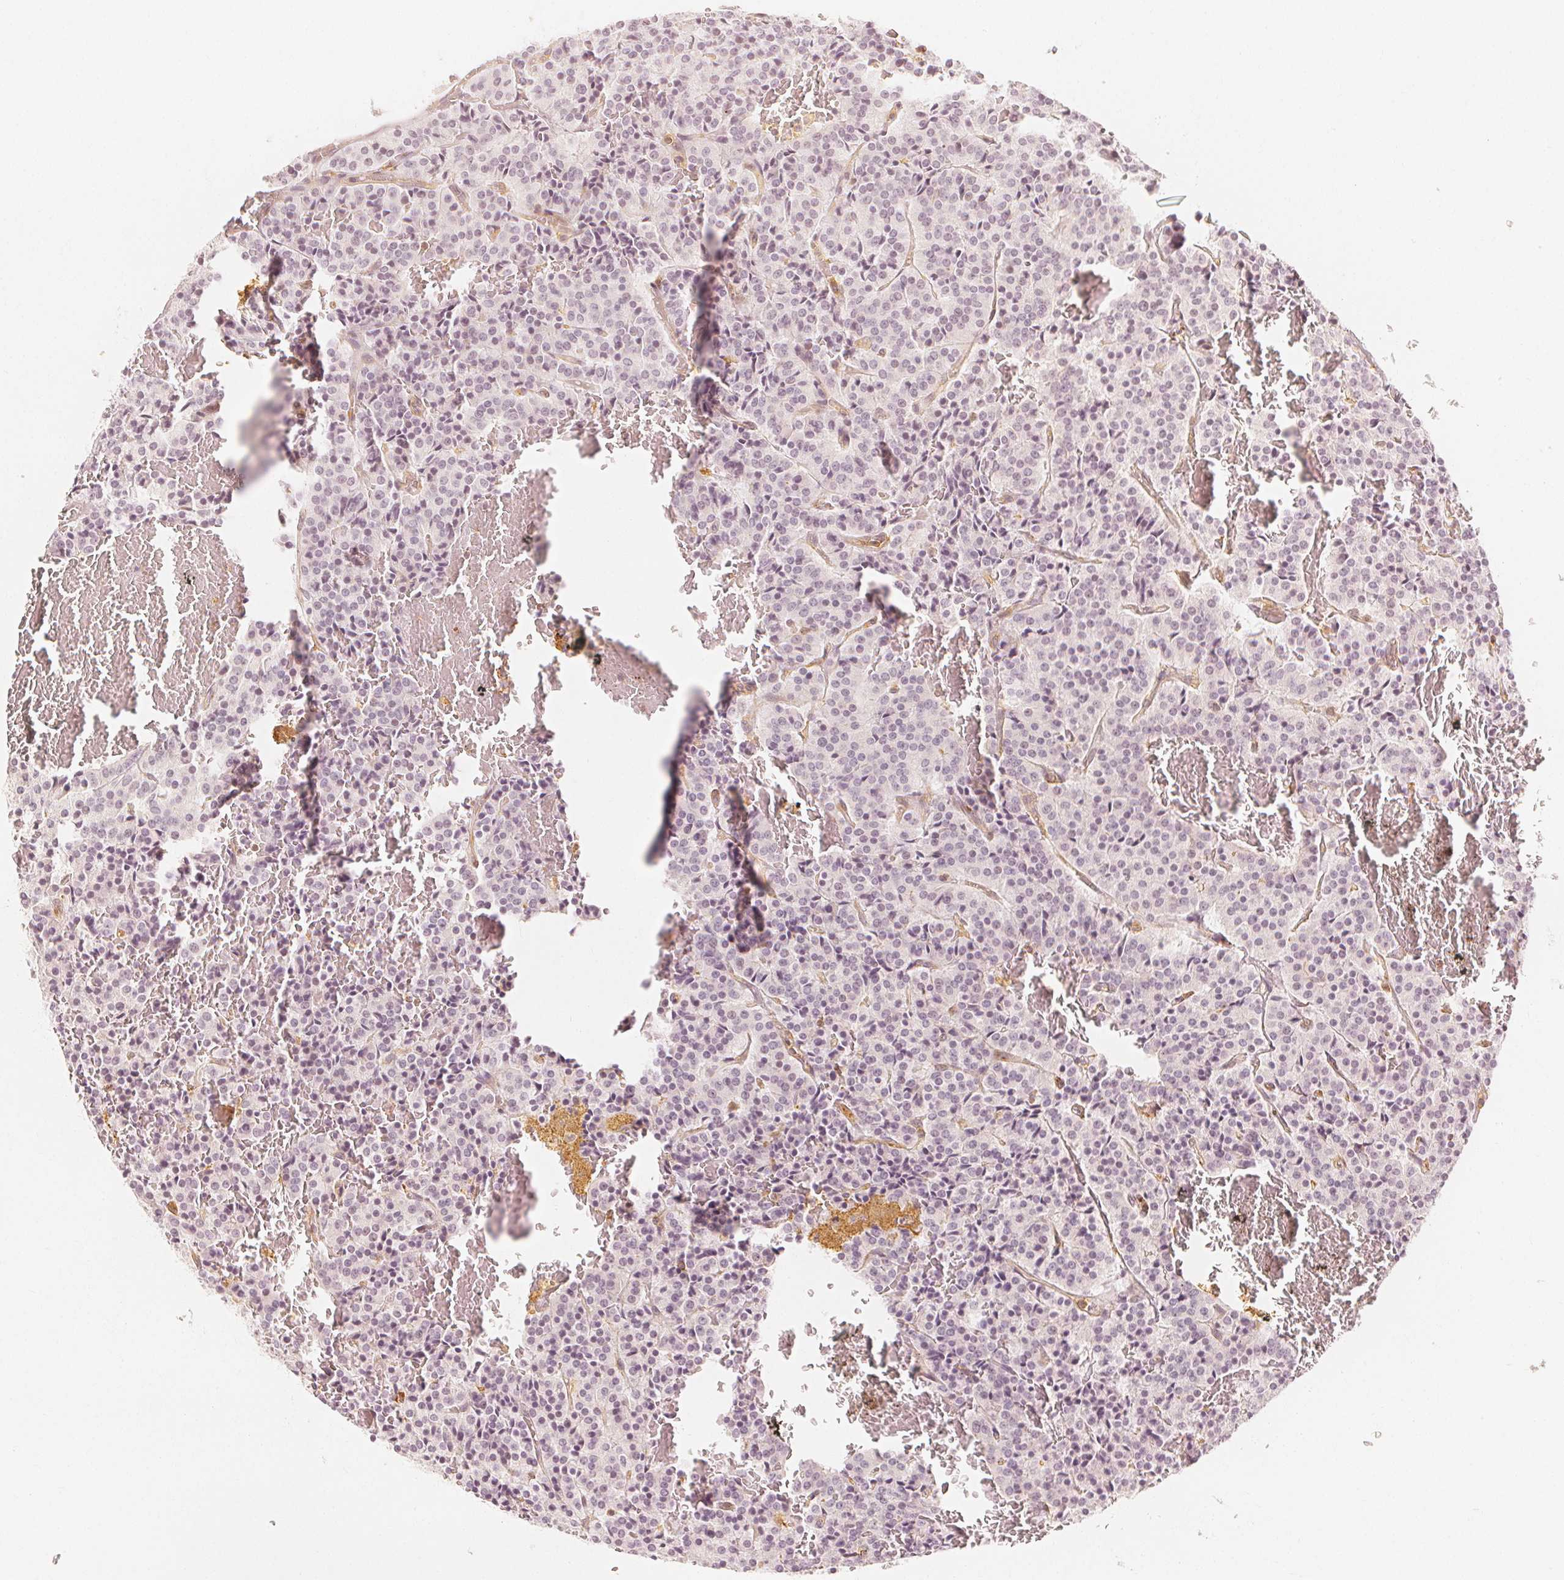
{"staining": {"intensity": "negative", "quantity": "none", "location": "none"}, "tissue": "carcinoid", "cell_type": "Tumor cells", "image_type": "cancer", "snomed": [{"axis": "morphology", "description": "Carcinoid, malignant, NOS"}, {"axis": "topography", "description": "Lung"}], "caption": "The image exhibits no staining of tumor cells in carcinoid (malignant).", "gene": "ARHGAP26", "patient": {"sex": "male", "age": 70}}